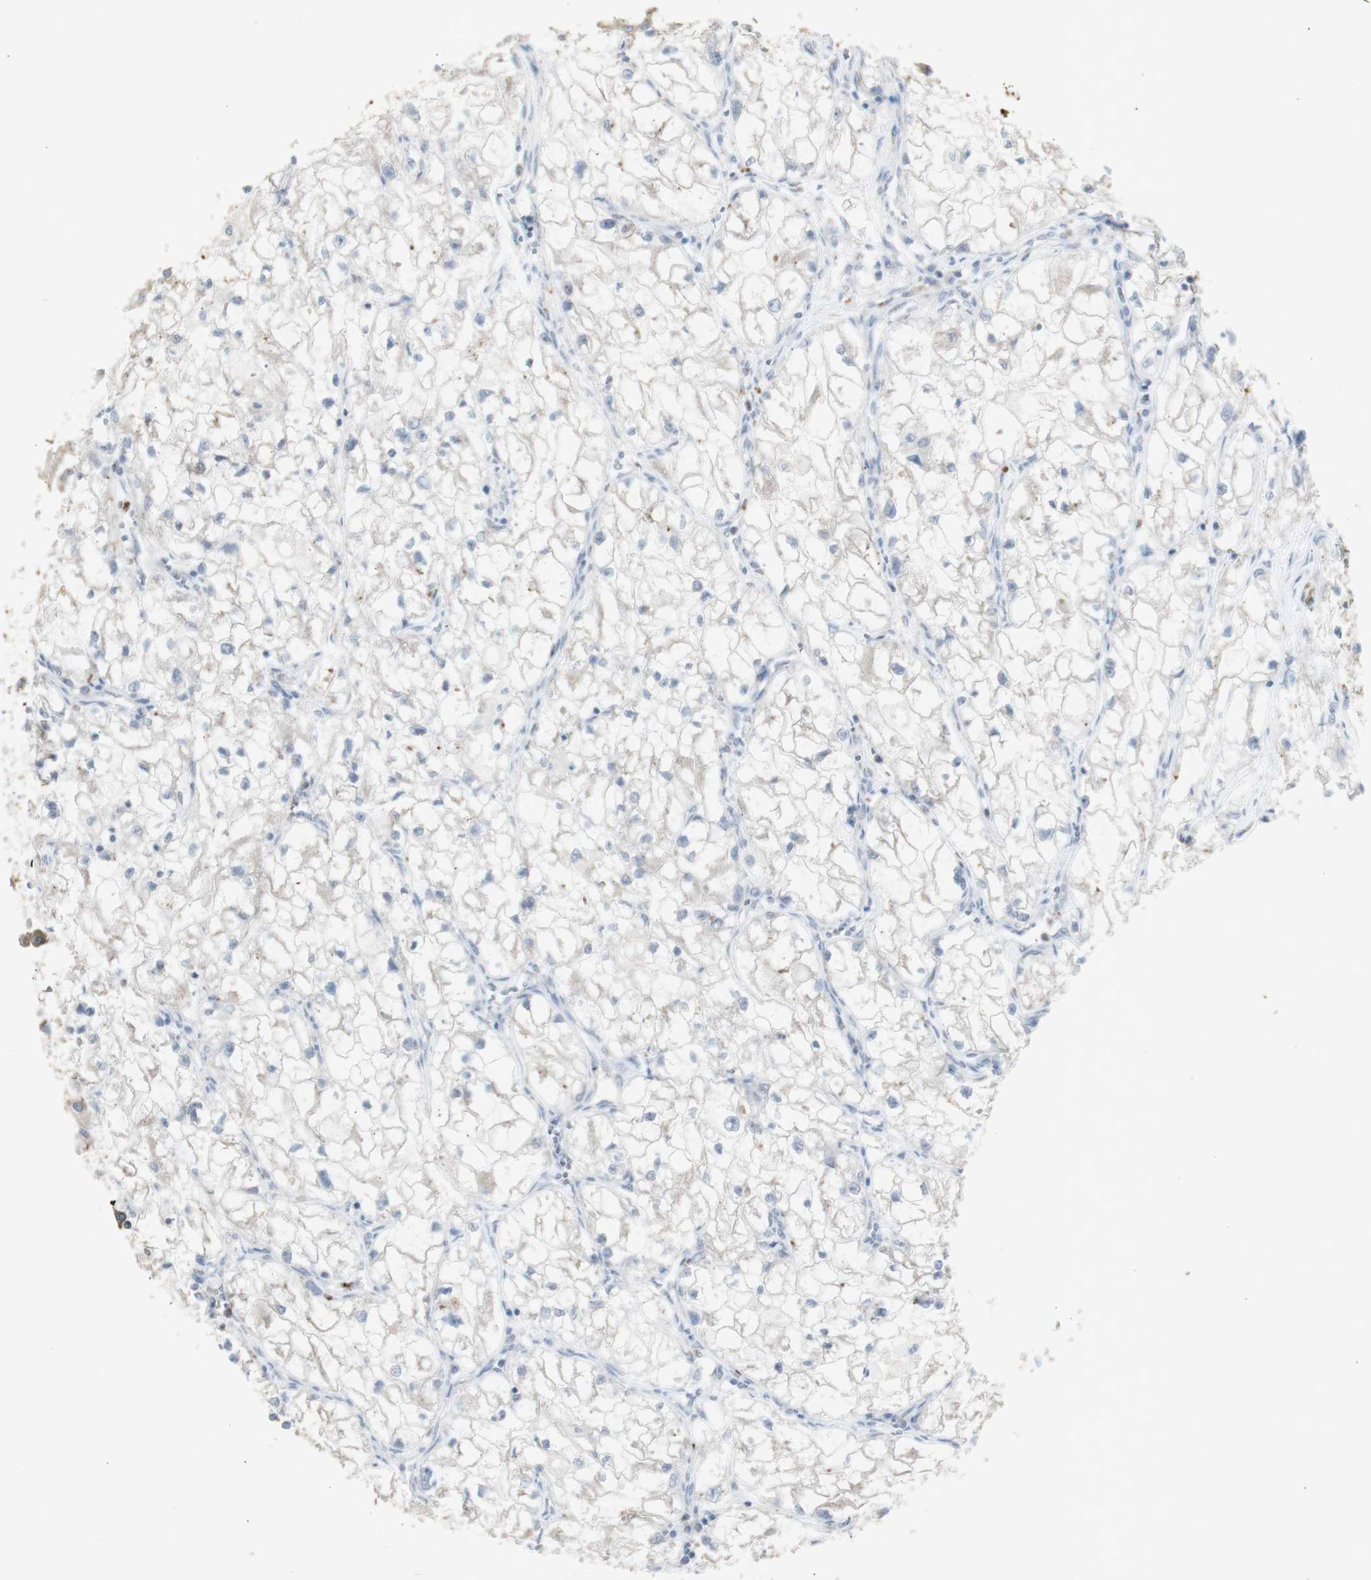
{"staining": {"intensity": "weak", "quantity": "25%-75%", "location": "cytoplasmic/membranous"}, "tissue": "renal cancer", "cell_type": "Tumor cells", "image_type": "cancer", "snomed": [{"axis": "morphology", "description": "Adenocarcinoma, NOS"}, {"axis": "topography", "description": "Kidney"}], "caption": "Immunohistochemical staining of human renal cancer demonstrates weak cytoplasmic/membranous protein positivity in about 25%-75% of tumor cells.", "gene": "INS", "patient": {"sex": "female", "age": 70}}